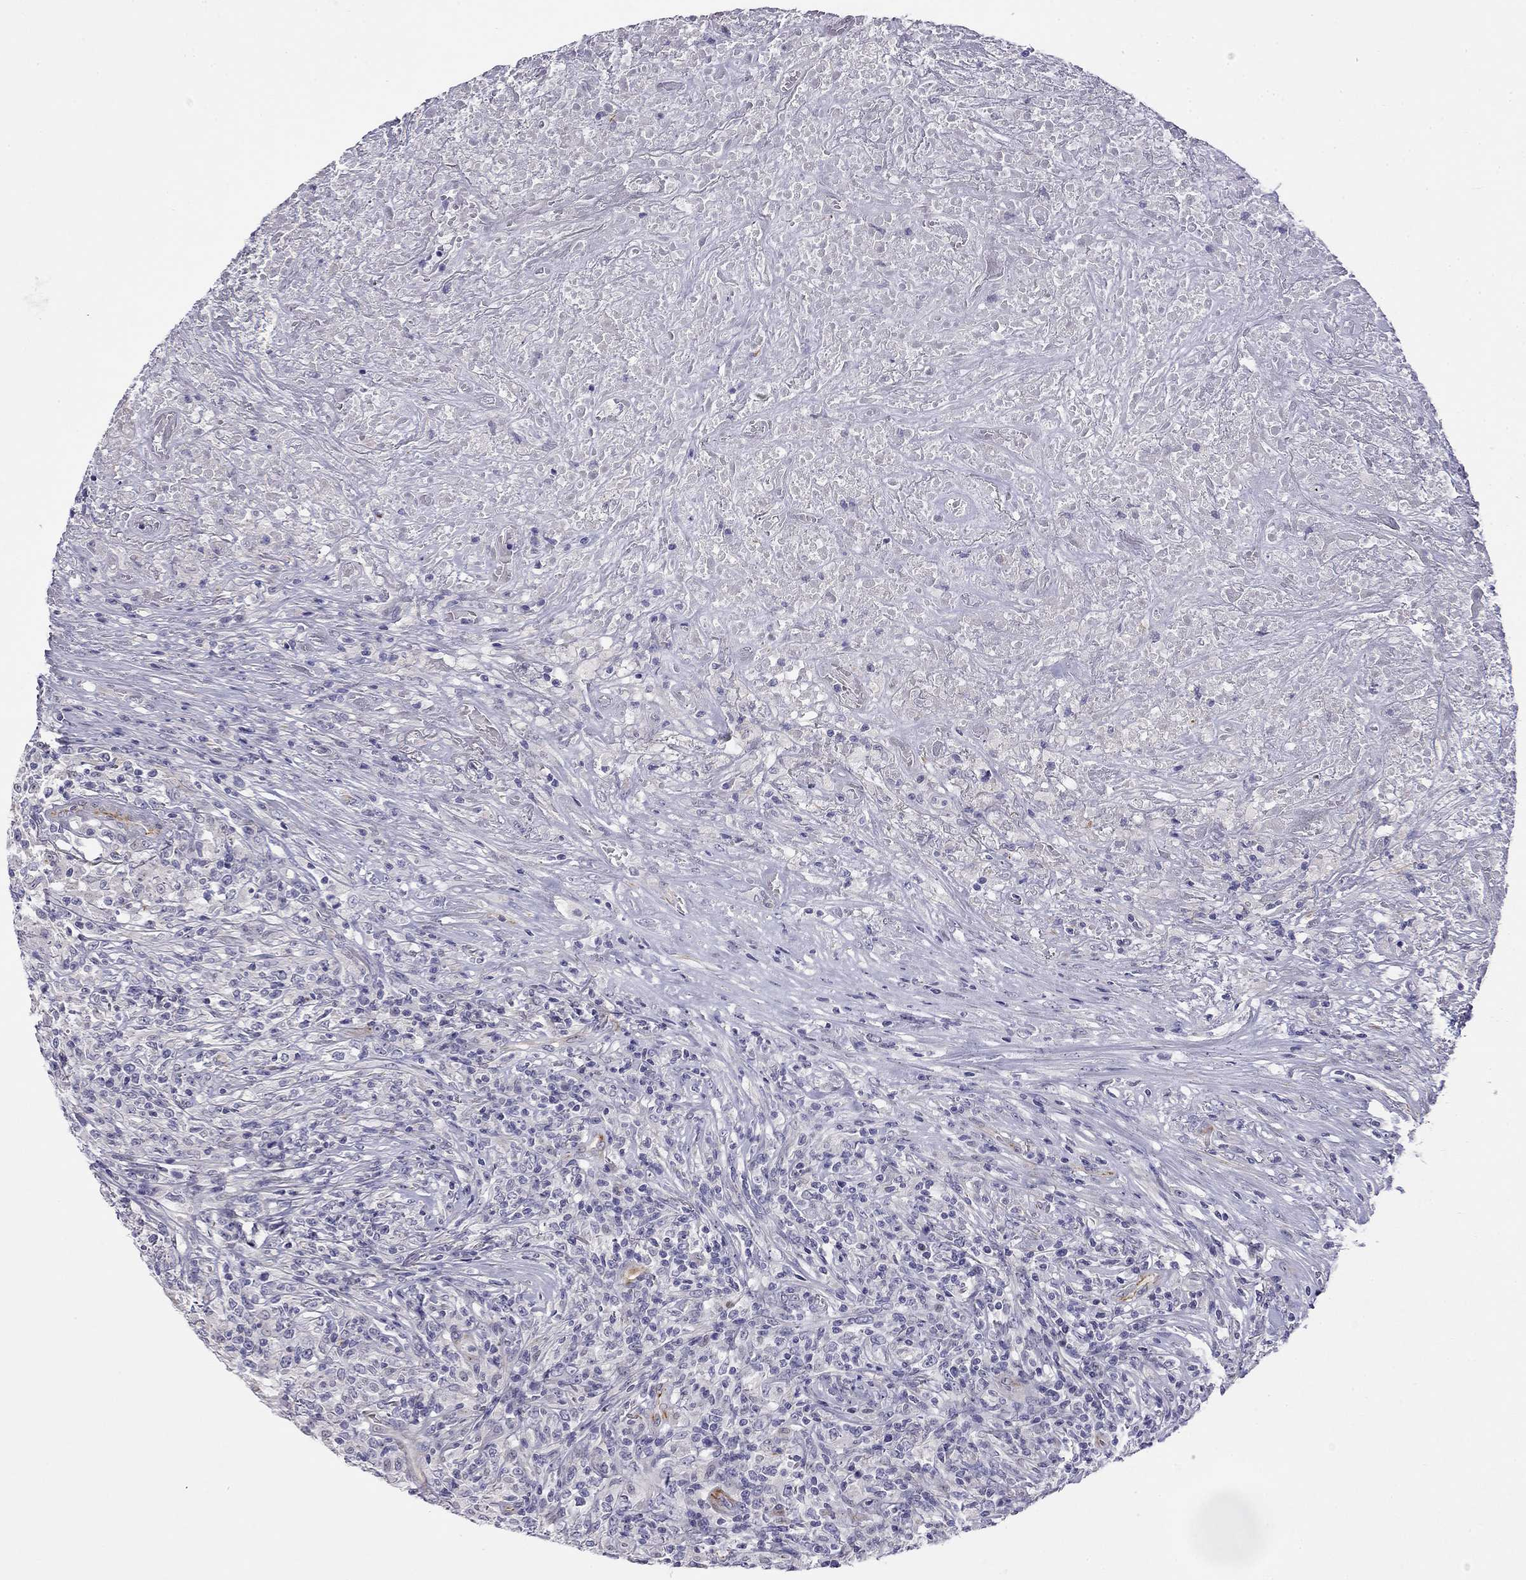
{"staining": {"intensity": "negative", "quantity": "none", "location": "none"}, "tissue": "lymphoma", "cell_type": "Tumor cells", "image_type": "cancer", "snomed": [{"axis": "morphology", "description": "Malignant lymphoma, non-Hodgkin's type, High grade"}, {"axis": "topography", "description": "Lung"}], "caption": "DAB (3,3'-diaminobenzidine) immunohistochemical staining of lymphoma shows no significant expression in tumor cells.", "gene": "RTL1", "patient": {"sex": "male", "age": 79}}